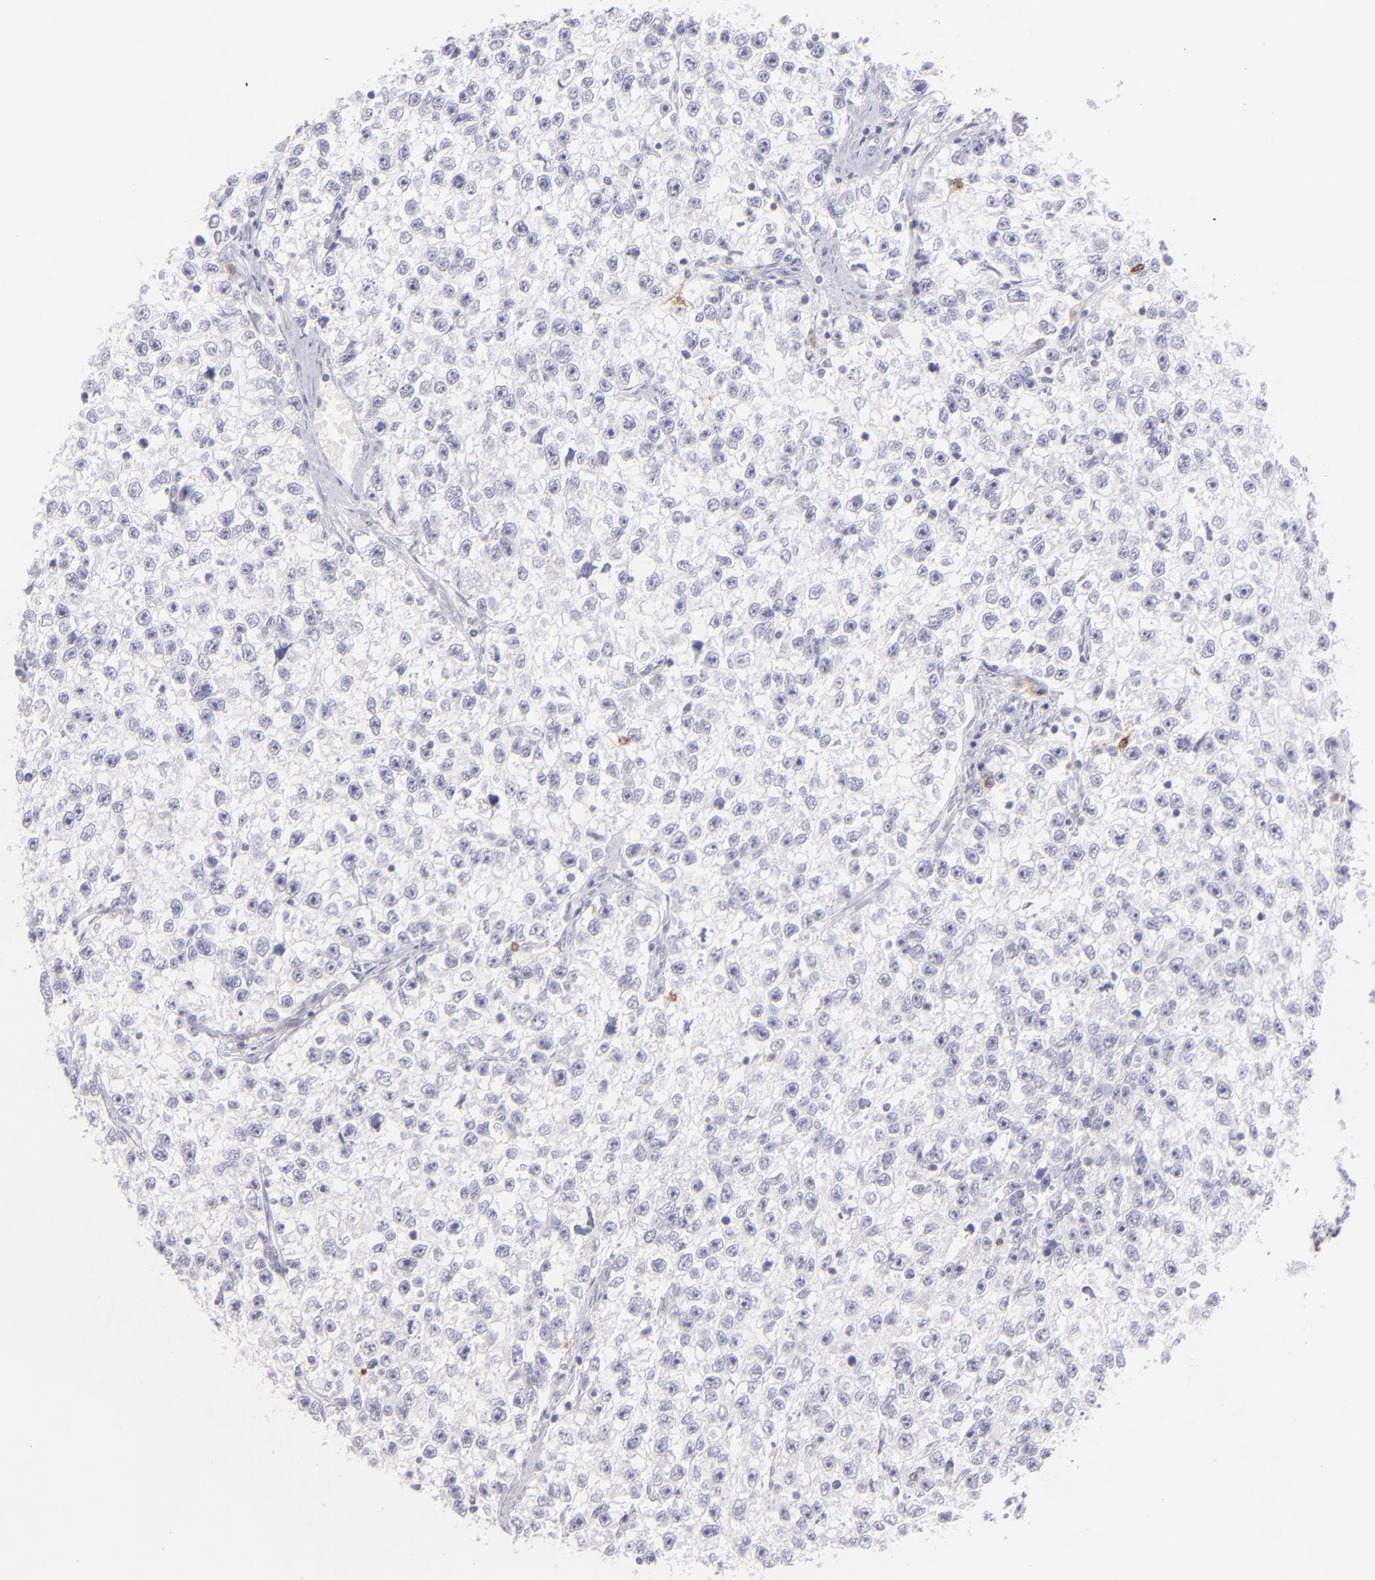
{"staining": {"intensity": "negative", "quantity": "none", "location": "none"}, "tissue": "testis cancer", "cell_type": "Tumor cells", "image_type": "cancer", "snomed": [{"axis": "morphology", "description": "Seminoma, NOS"}, {"axis": "morphology", "description": "Carcinoma, Embryonal, NOS"}, {"axis": "topography", "description": "Testis"}], "caption": "Immunohistochemistry (IHC) image of neoplastic tissue: human testis seminoma stained with DAB reveals no significant protein staining in tumor cells.", "gene": "IL2RA", "patient": {"sex": "male", "age": 30}}